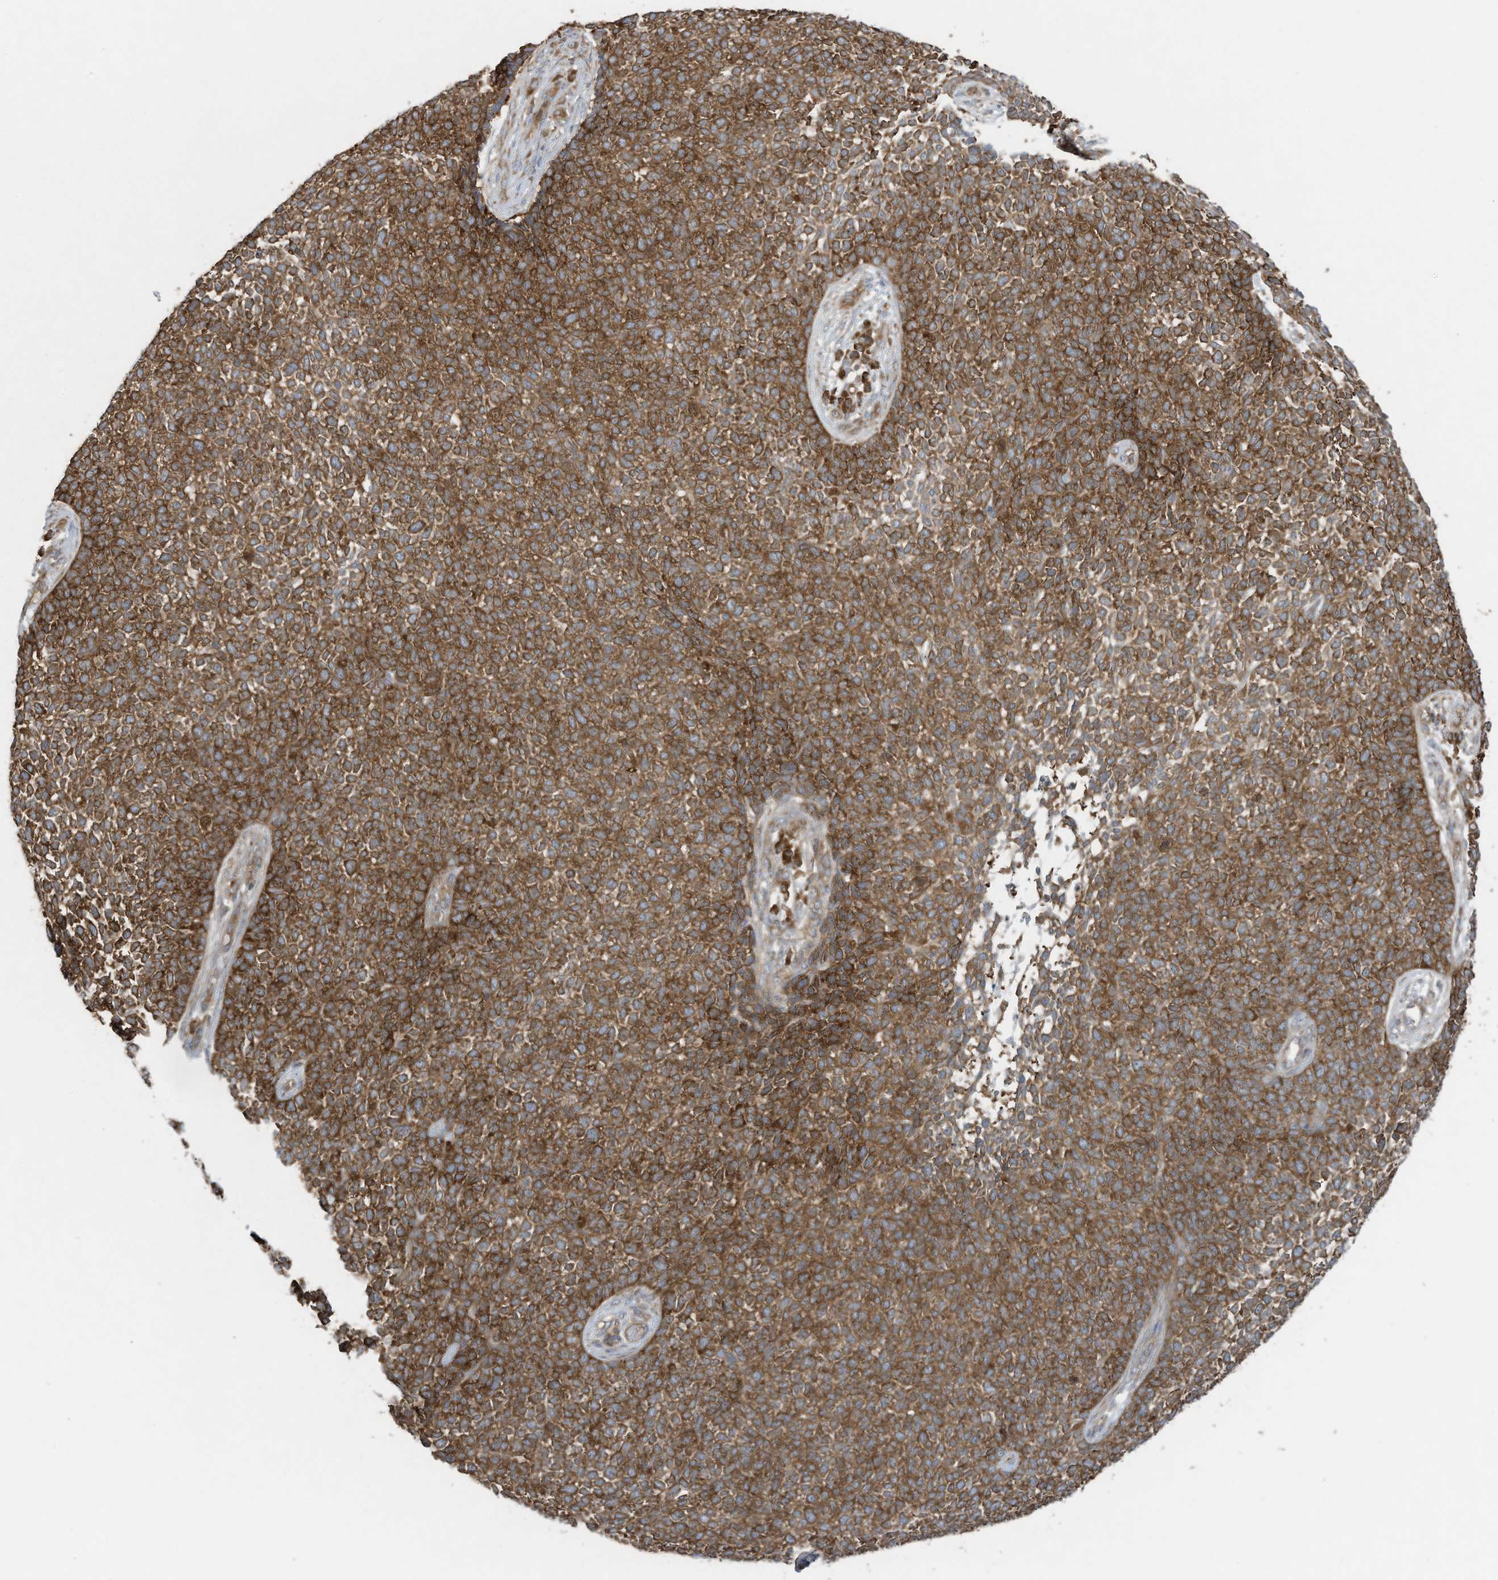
{"staining": {"intensity": "moderate", "quantity": ">75%", "location": "cytoplasmic/membranous"}, "tissue": "skin cancer", "cell_type": "Tumor cells", "image_type": "cancer", "snomed": [{"axis": "morphology", "description": "Basal cell carcinoma"}, {"axis": "topography", "description": "Skin"}], "caption": "Immunohistochemistry (IHC) photomicrograph of skin cancer stained for a protein (brown), which displays medium levels of moderate cytoplasmic/membranous positivity in approximately >75% of tumor cells.", "gene": "OLA1", "patient": {"sex": "female", "age": 84}}